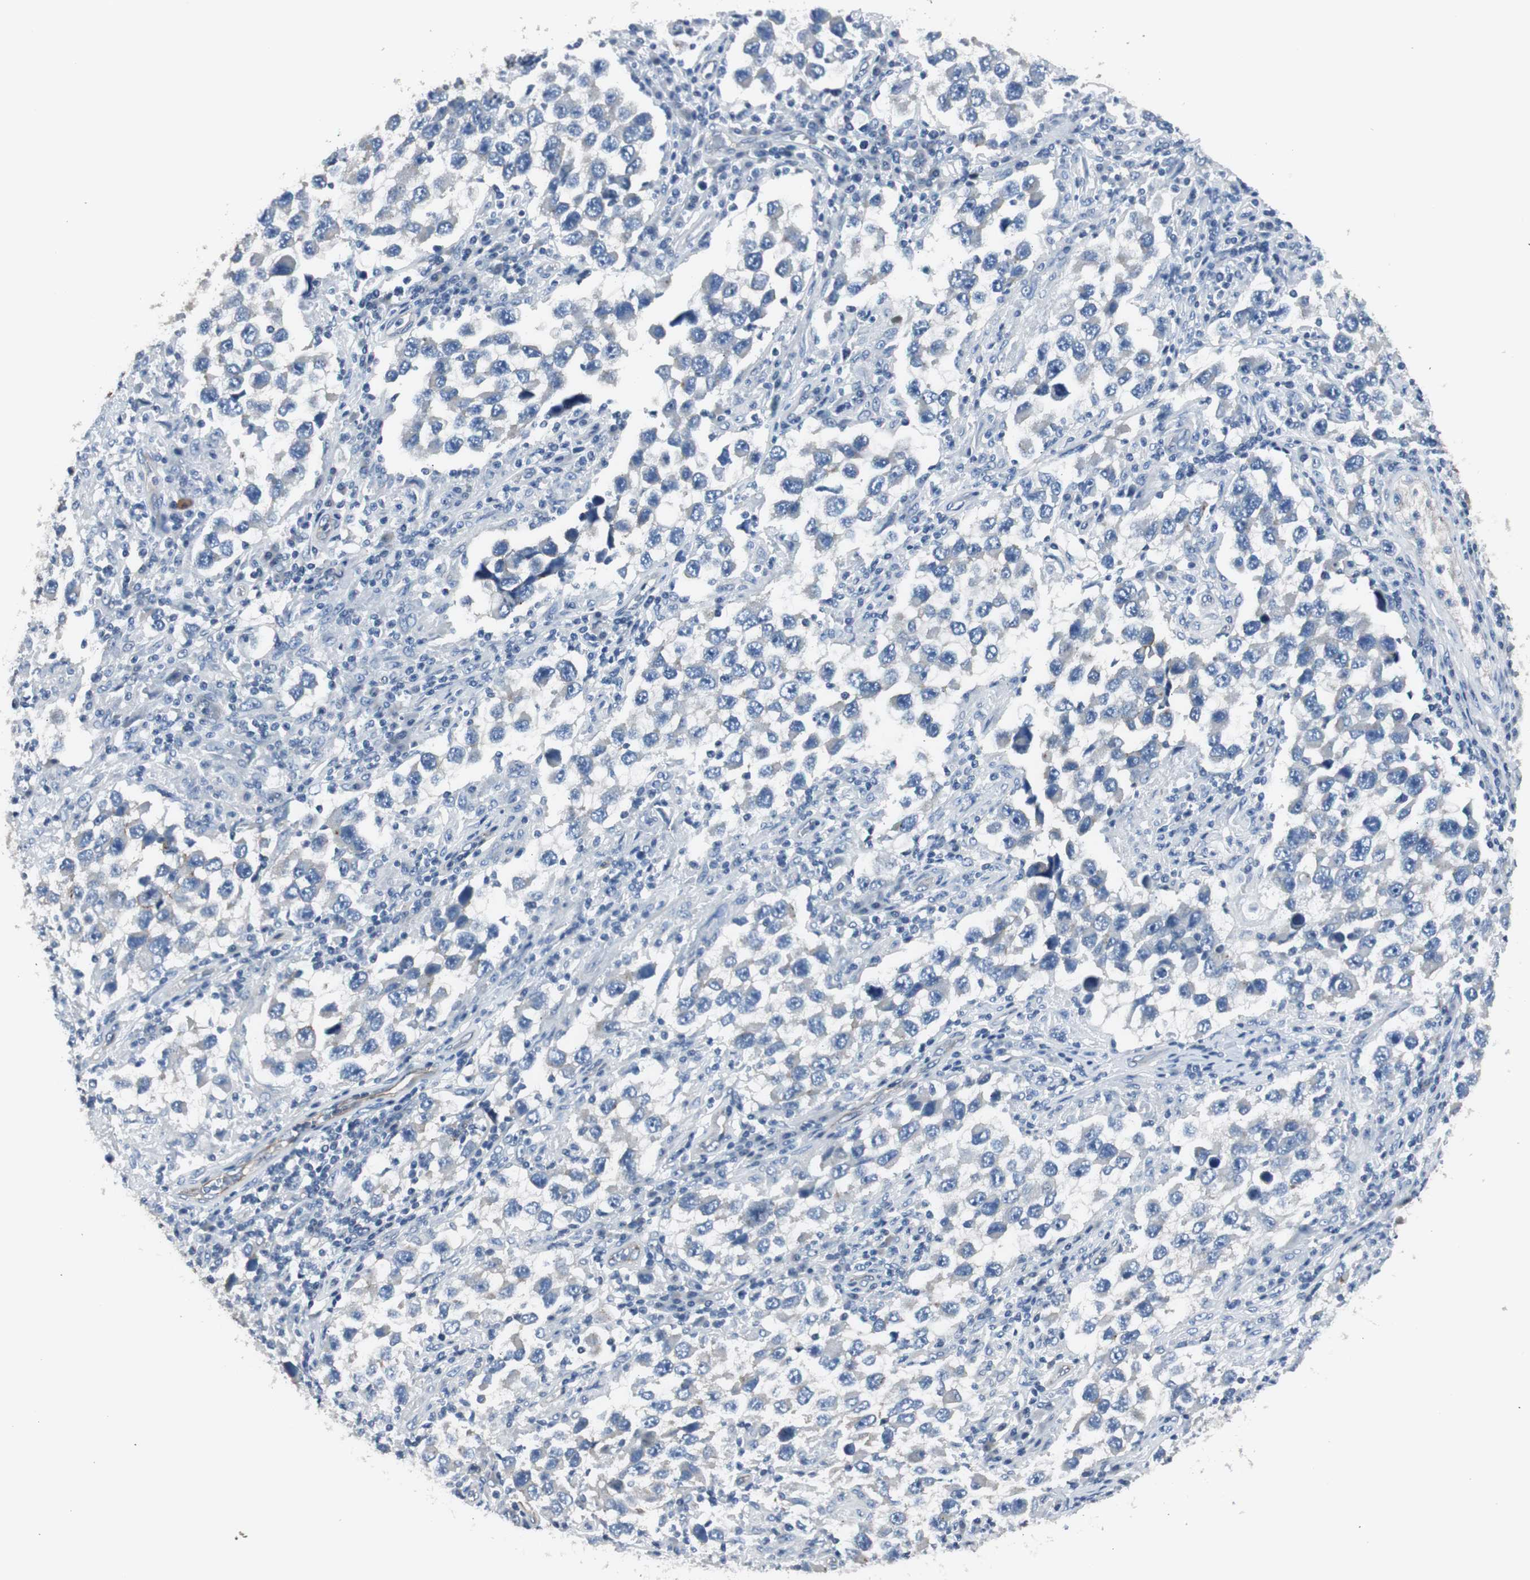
{"staining": {"intensity": "weak", "quantity": "25%-75%", "location": "cytoplasmic/membranous"}, "tissue": "testis cancer", "cell_type": "Tumor cells", "image_type": "cancer", "snomed": [{"axis": "morphology", "description": "Carcinoma, Embryonal, NOS"}, {"axis": "topography", "description": "Testis"}], "caption": "Protein staining of testis cancer (embryonal carcinoma) tissue shows weak cytoplasmic/membranous expression in approximately 25%-75% of tumor cells.", "gene": "STXBP4", "patient": {"sex": "male", "age": 21}}